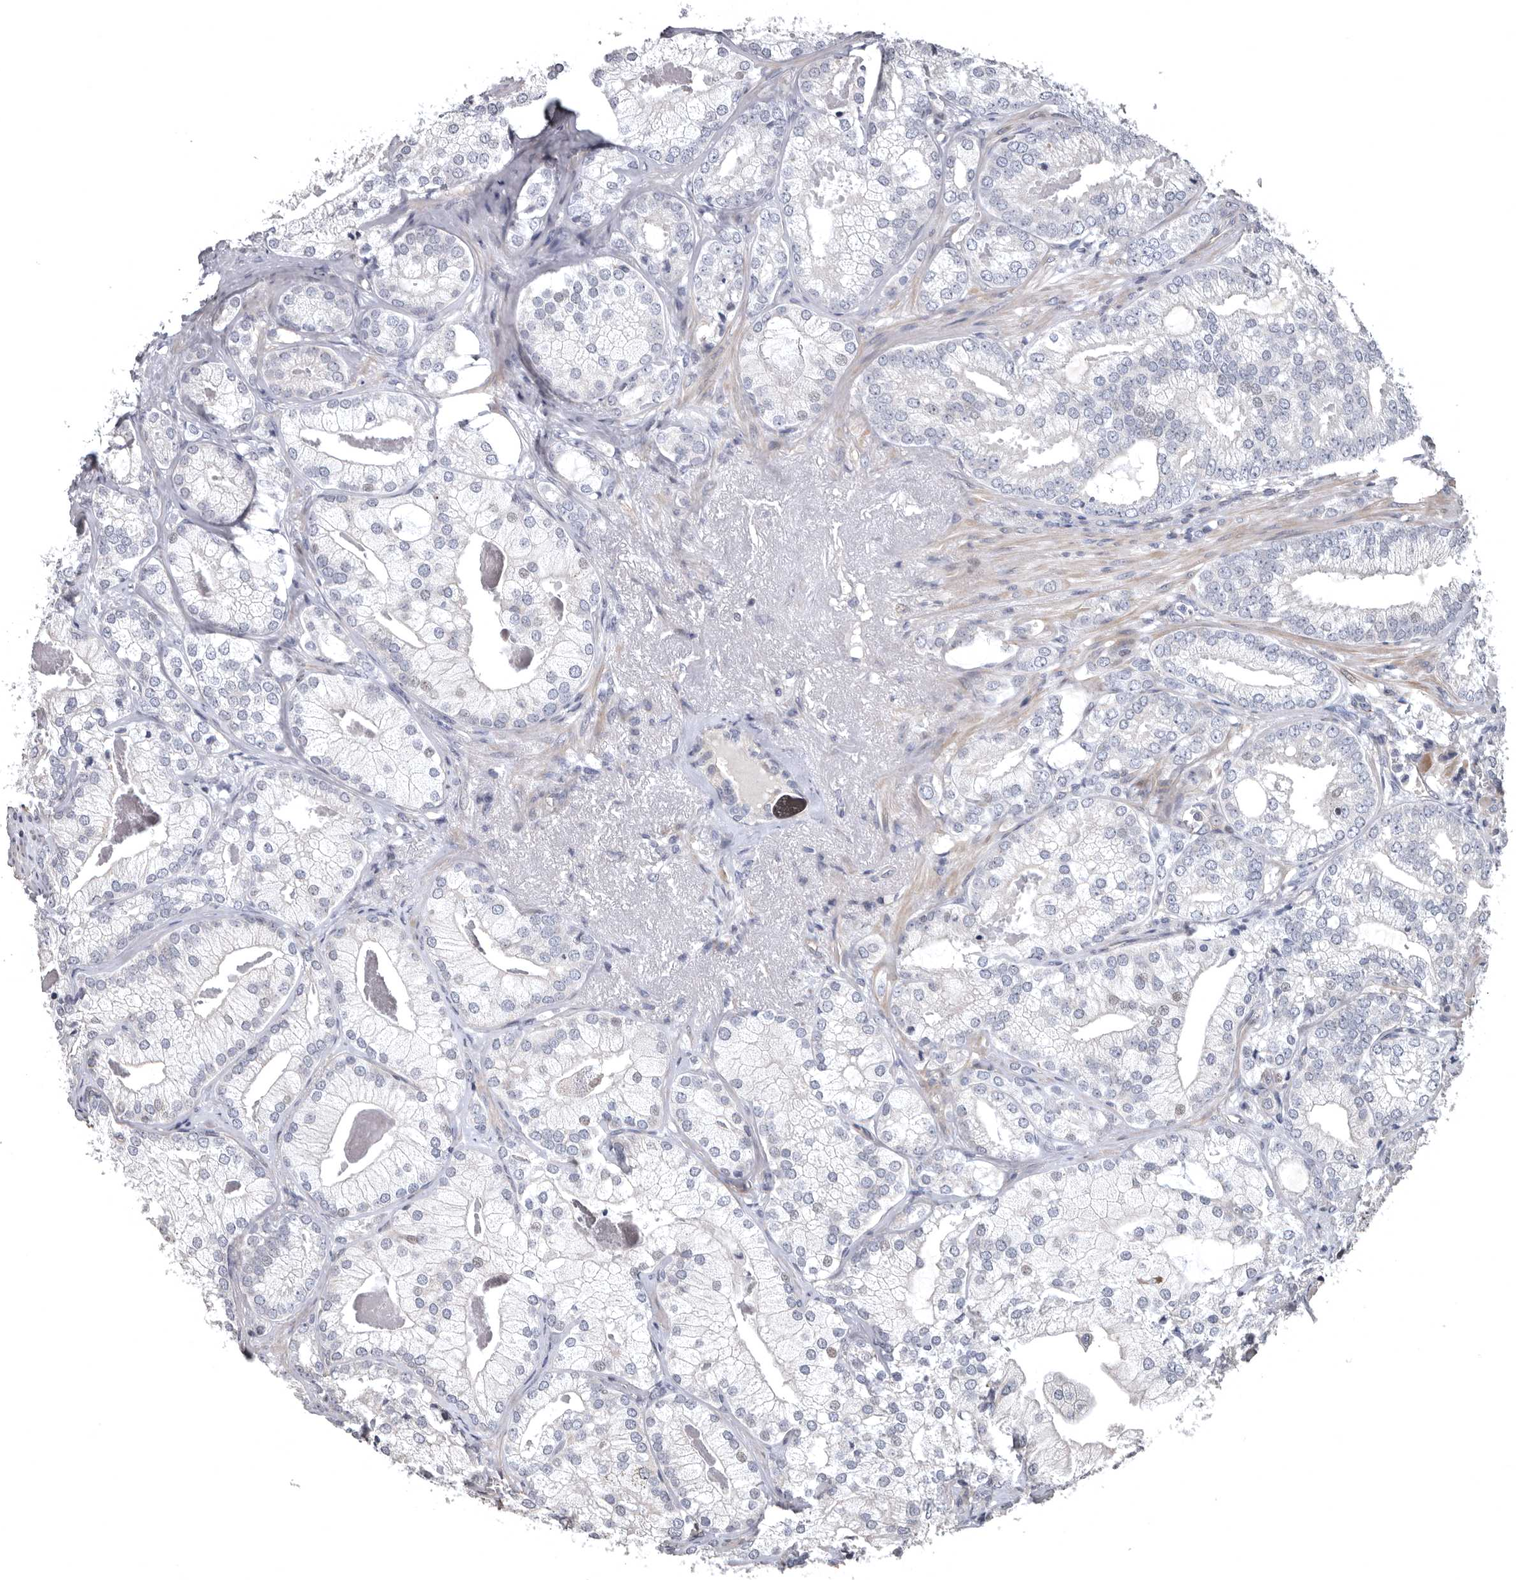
{"staining": {"intensity": "negative", "quantity": "none", "location": "none"}, "tissue": "prostate cancer", "cell_type": "Tumor cells", "image_type": "cancer", "snomed": [{"axis": "morphology", "description": "Normal morphology"}, {"axis": "morphology", "description": "Adenocarcinoma, Low grade"}, {"axis": "topography", "description": "Prostate"}], "caption": "IHC of human prostate cancer demonstrates no expression in tumor cells. (DAB immunohistochemistry with hematoxylin counter stain).", "gene": "RNF217", "patient": {"sex": "male", "age": 72}}